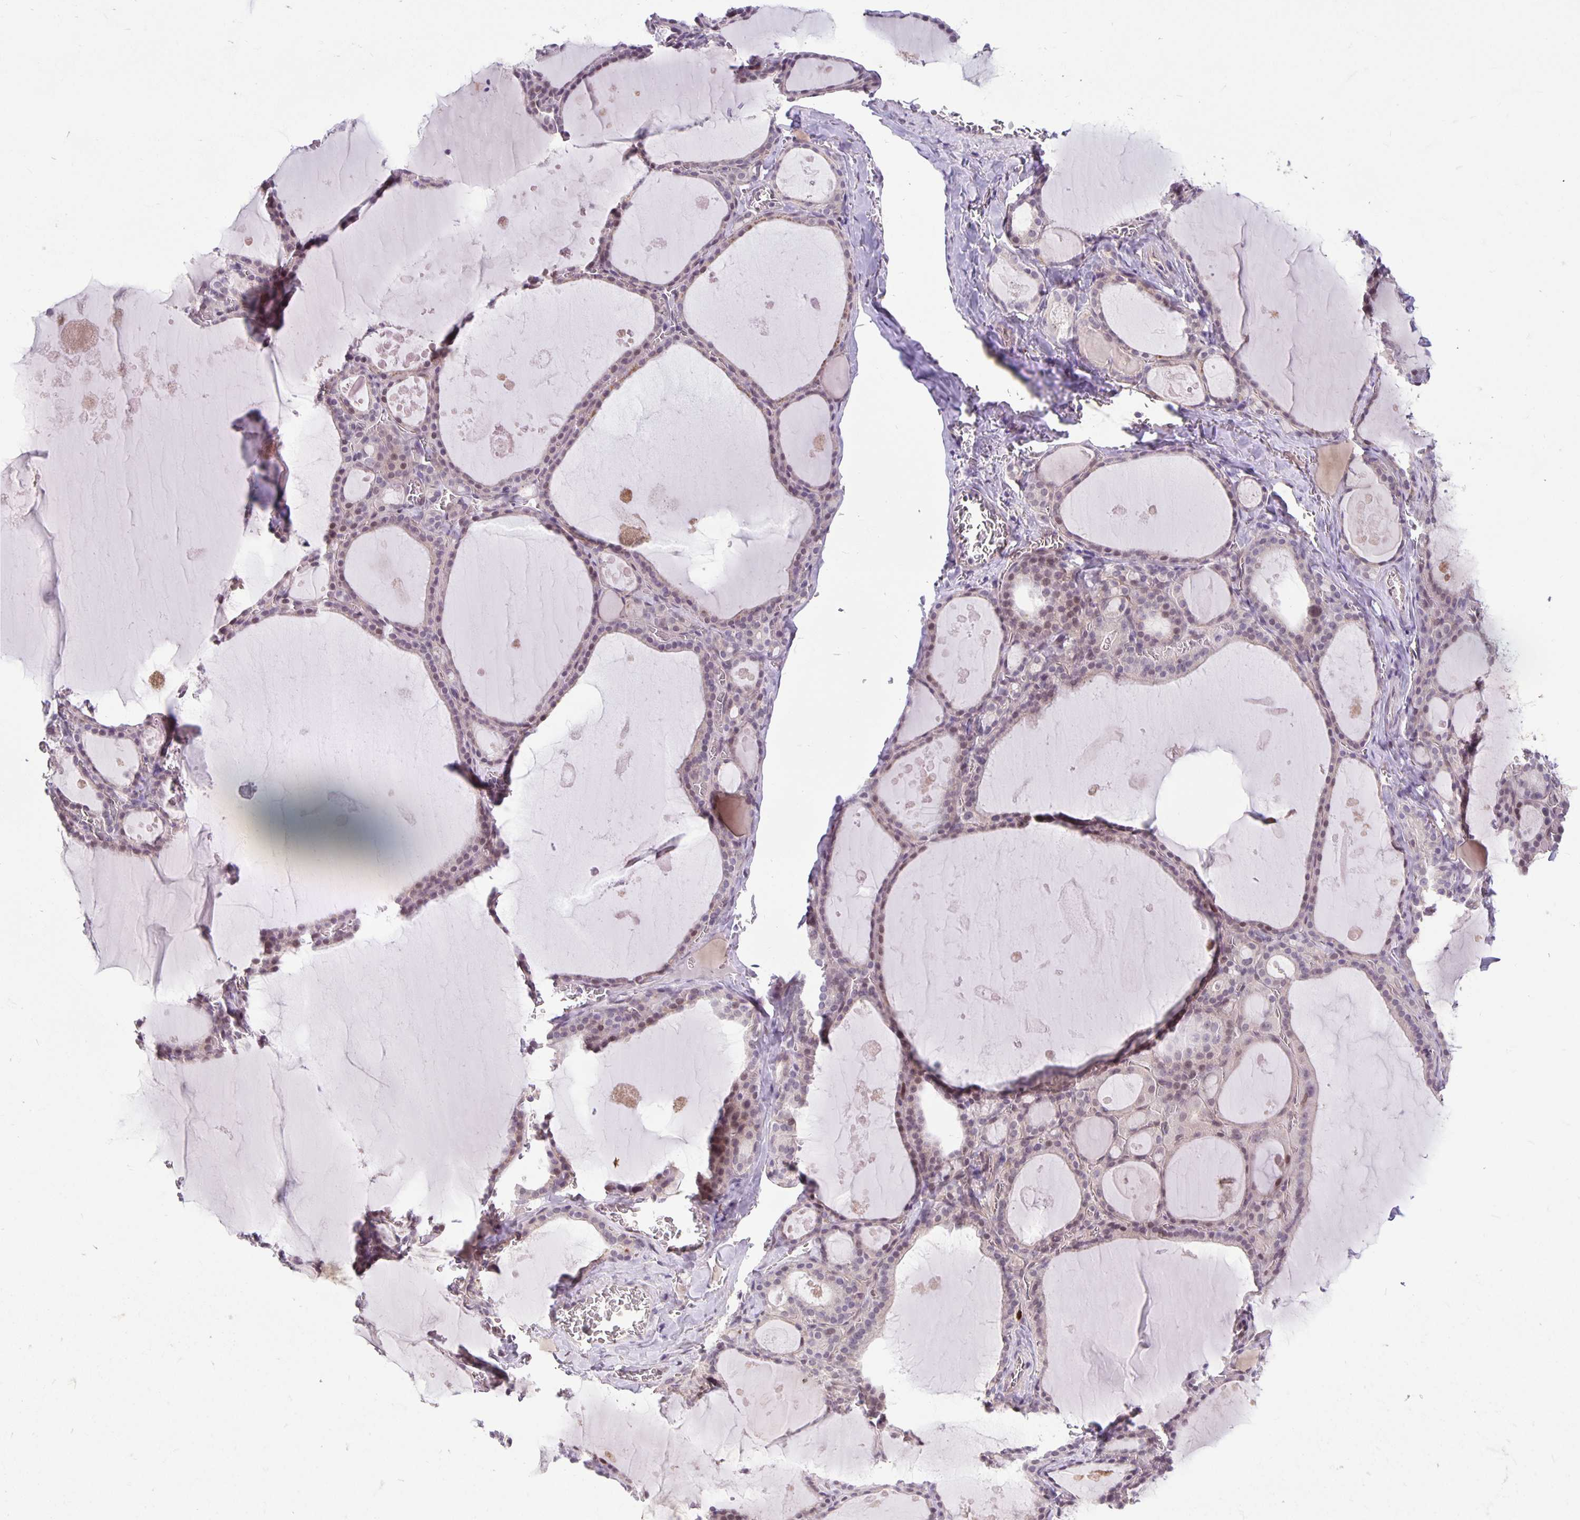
{"staining": {"intensity": "weak", "quantity": "<25%", "location": "nuclear"}, "tissue": "thyroid gland", "cell_type": "Glandular cells", "image_type": "normal", "snomed": [{"axis": "morphology", "description": "Normal tissue, NOS"}, {"axis": "topography", "description": "Thyroid gland"}], "caption": "IHC of normal human thyroid gland reveals no staining in glandular cells. (DAB (3,3'-diaminobenzidine) immunohistochemistry with hematoxylin counter stain).", "gene": "TAX1BP3", "patient": {"sex": "male", "age": 56}}